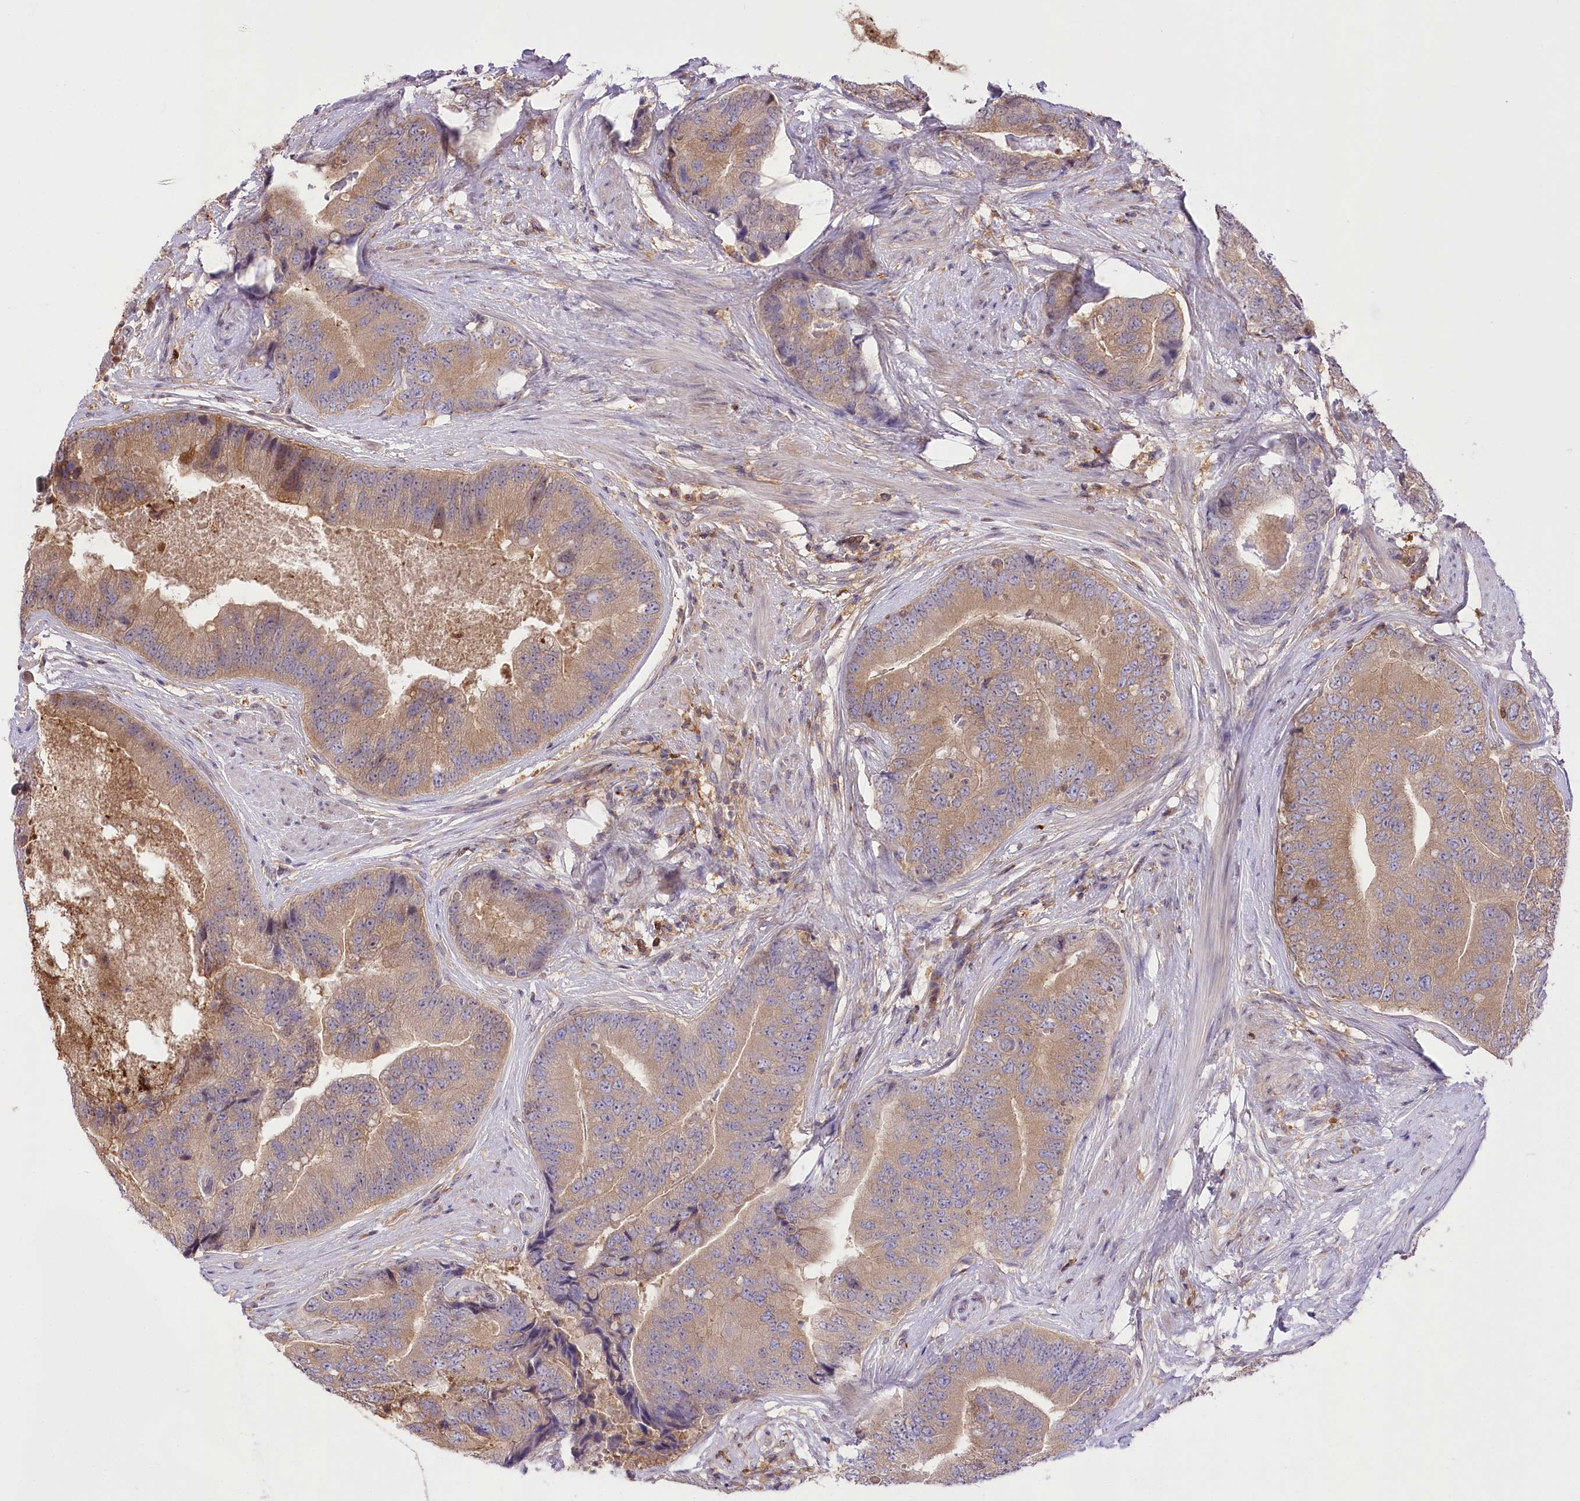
{"staining": {"intensity": "moderate", "quantity": ">75%", "location": "cytoplasmic/membranous"}, "tissue": "prostate cancer", "cell_type": "Tumor cells", "image_type": "cancer", "snomed": [{"axis": "morphology", "description": "Adenocarcinoma, High grade"}, {"axis": "topography", "description": "Prostate"}], "caption": "DAB (3,3'-diaminobenzidine) immunohistochemical staining of prostate high-grade adenocarcinoma exhibits moderate cytoplasmic/membranous protein expression in about >75% of tumor cells.", "gene": "UGP2", "patient": {"sex": "male", "age": 70}}